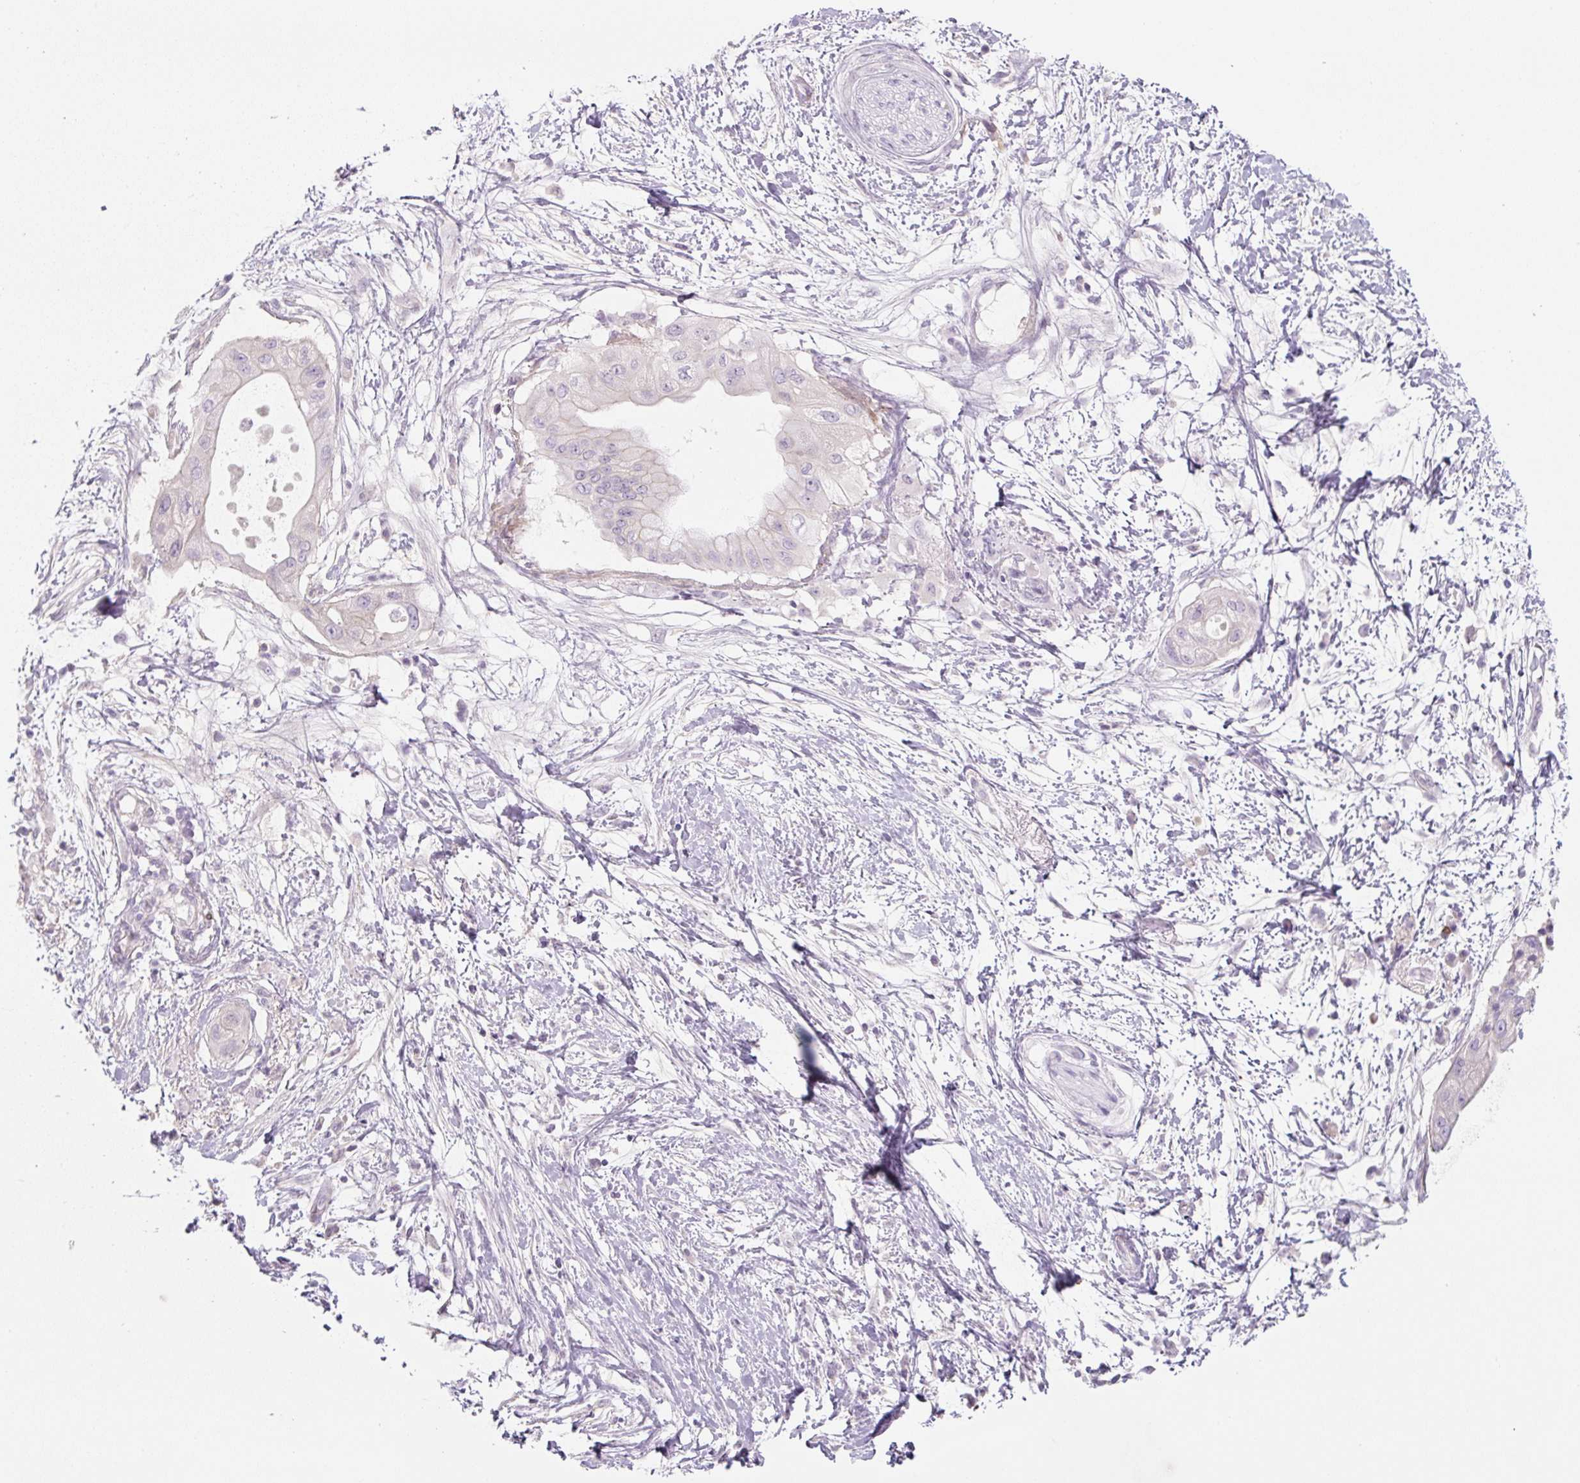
{"staining": {"intensity": "negative", "quantity": "none", "location": "none"}, "tissue": "pancreatic cancer", "cell_type": "Tumor cells", "image_type": "cancer", "snomed": [{"axis": "morphology", "description": "Adenocarcinoma, NOS"}, {"axis": "topography", "description": "Pancreas"}], "caption": "The micrograph exhibits no significant positivity in tumor cells of pancreatic cancer (adenocarcinoma).", "gene": "PRM1", "patient": {"sex": "male", "age": 68}}